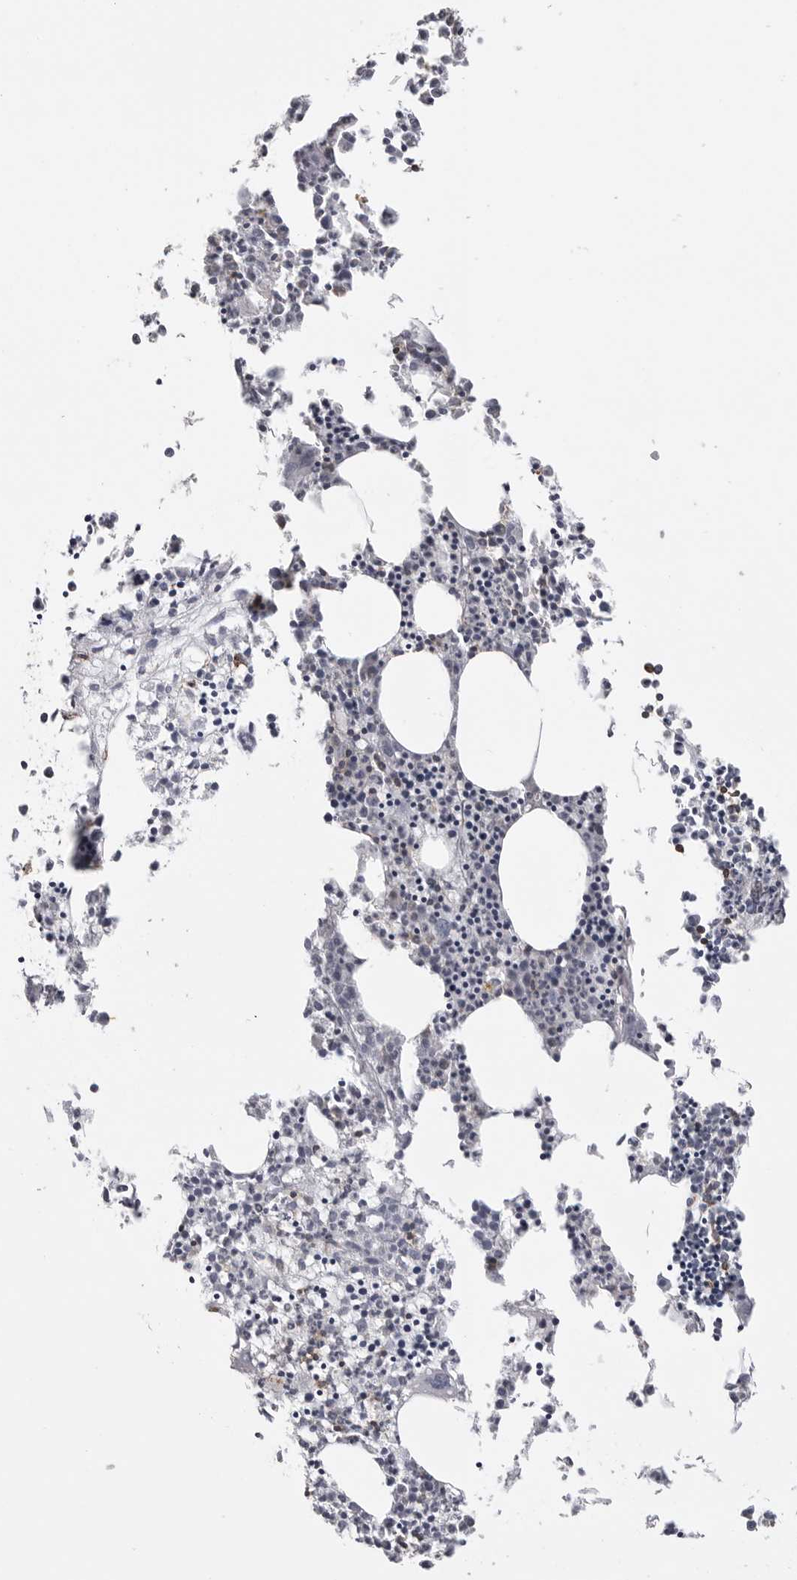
{"staining": {"intensity": "strong", "quantity": "<25%", "location": "cytoplasmic/membranous"}, "tissue": "bone marrow", "cell_type": "Hematopoietic cells", "image_type": "normal", "snomed": [{"axis": "morphology", "description": "Normal tissue, NOS"}, {"axis": "morphology", "description": "Inflammation, NOS"}, {"axis": "topography", "description": "Bone marrow"}], "caption": "Protein expression analysis of benign human bone marrow reveals strong cytoplasmic/membranous staining in approximately <25% of hematopoietic cells. (DAB (3,3'-diaminobenzidine) IHC with brightfield microscopy, high magnification).", "gene": "ITGAL", "patient": {"sex": "female", "age": 62}}